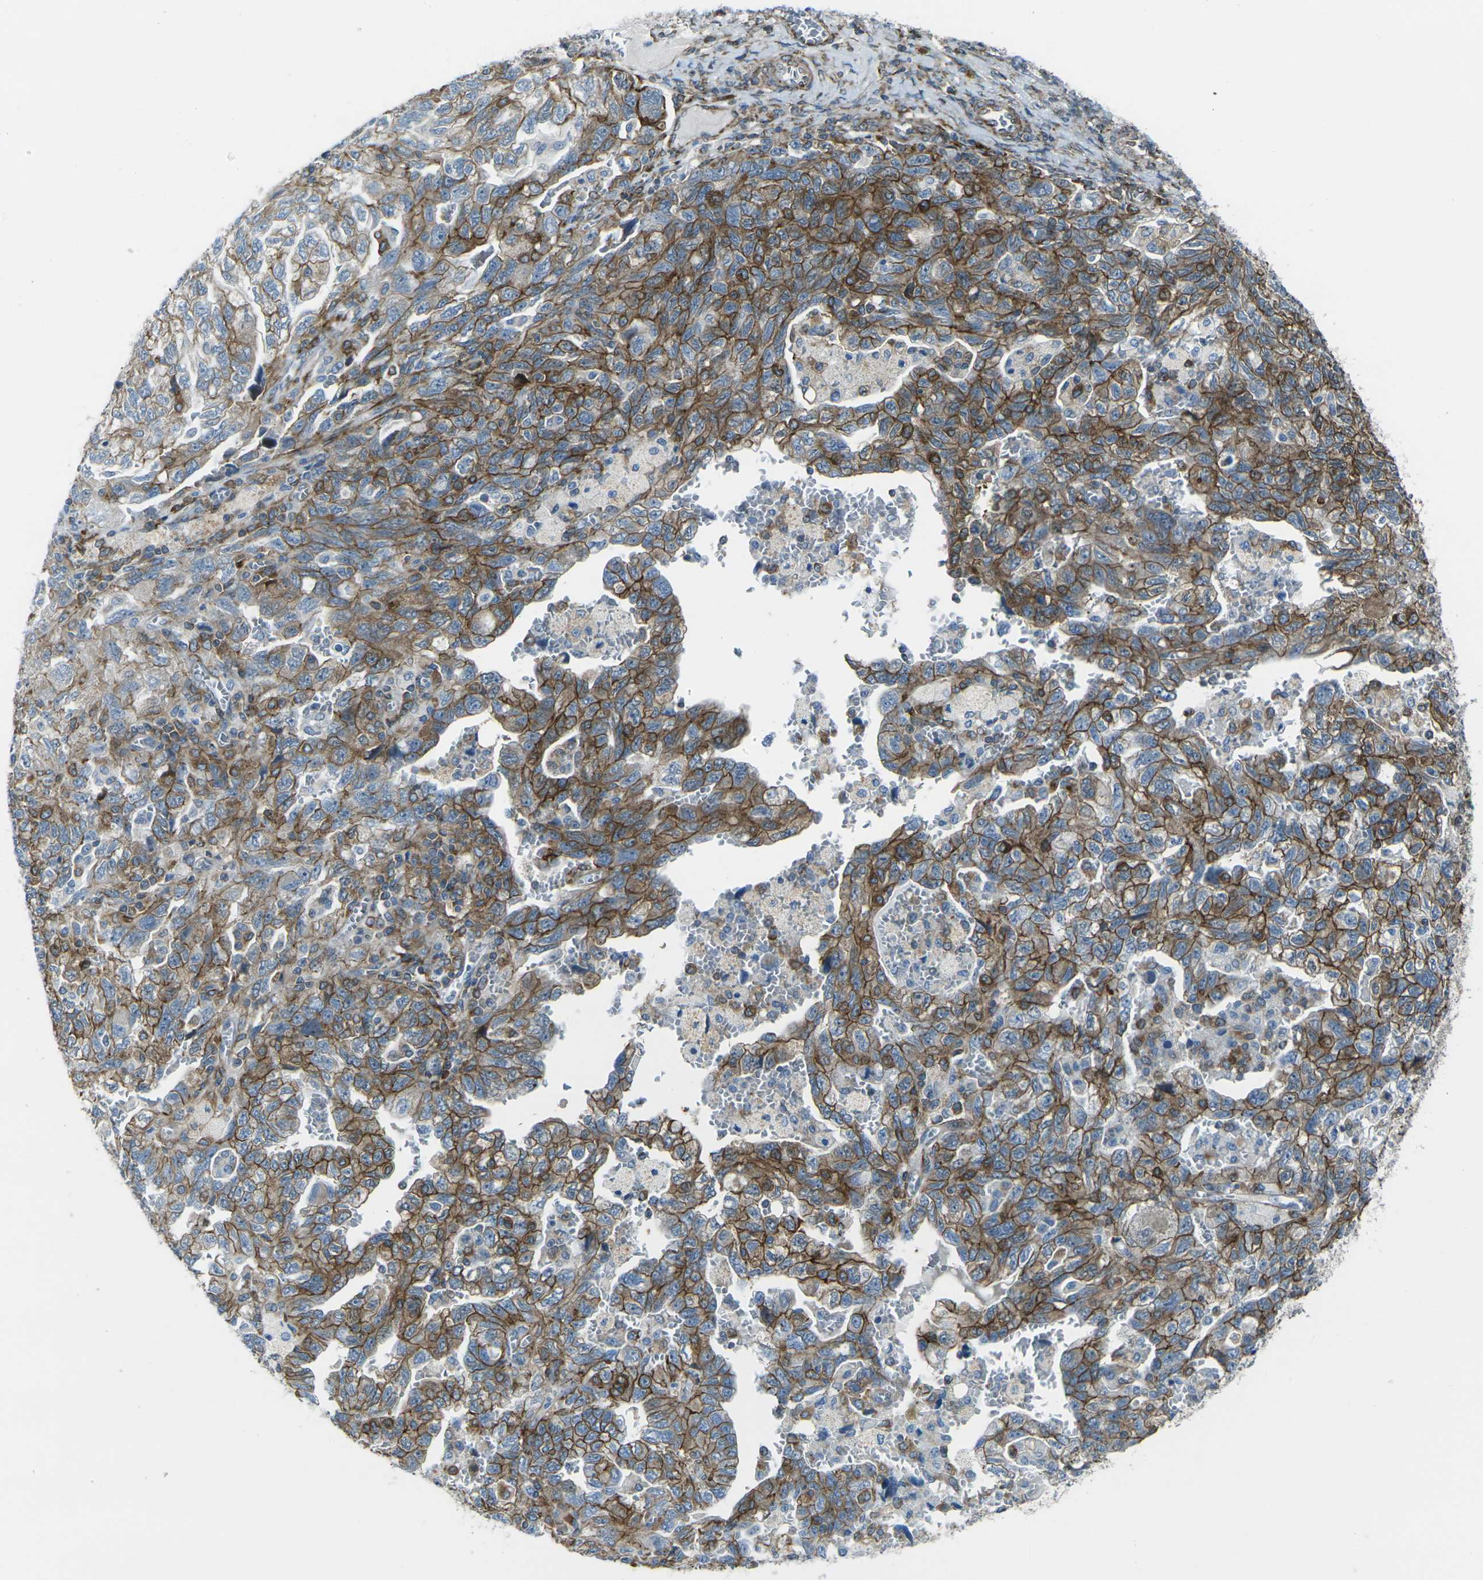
{"staining": {"intensity": "moderate", "quantity": "25%-75%", "location": "cytoplasmic/membranous"}, "tissue": "ovarian cancer", "cell_type": "Tumor cells", "image_type": "cancer", "snomed": [{"axis": "morphology", "description": "Carcinoma, NOS"}, {"axis": "morphology", "description": "Cystadenocarcinoma, serous, NOS"}, {"axis": "topography", "description": "Ovary"}], "caption": "Protein expression analysis of human serous cystadenocarcinoma (ovarian) reveals moderate cytoplasmic/membranous positivity in about 25%-75% of tumor cells.", "gene": "CELSR2", "patient": {"sex": "female", "age": 69}}